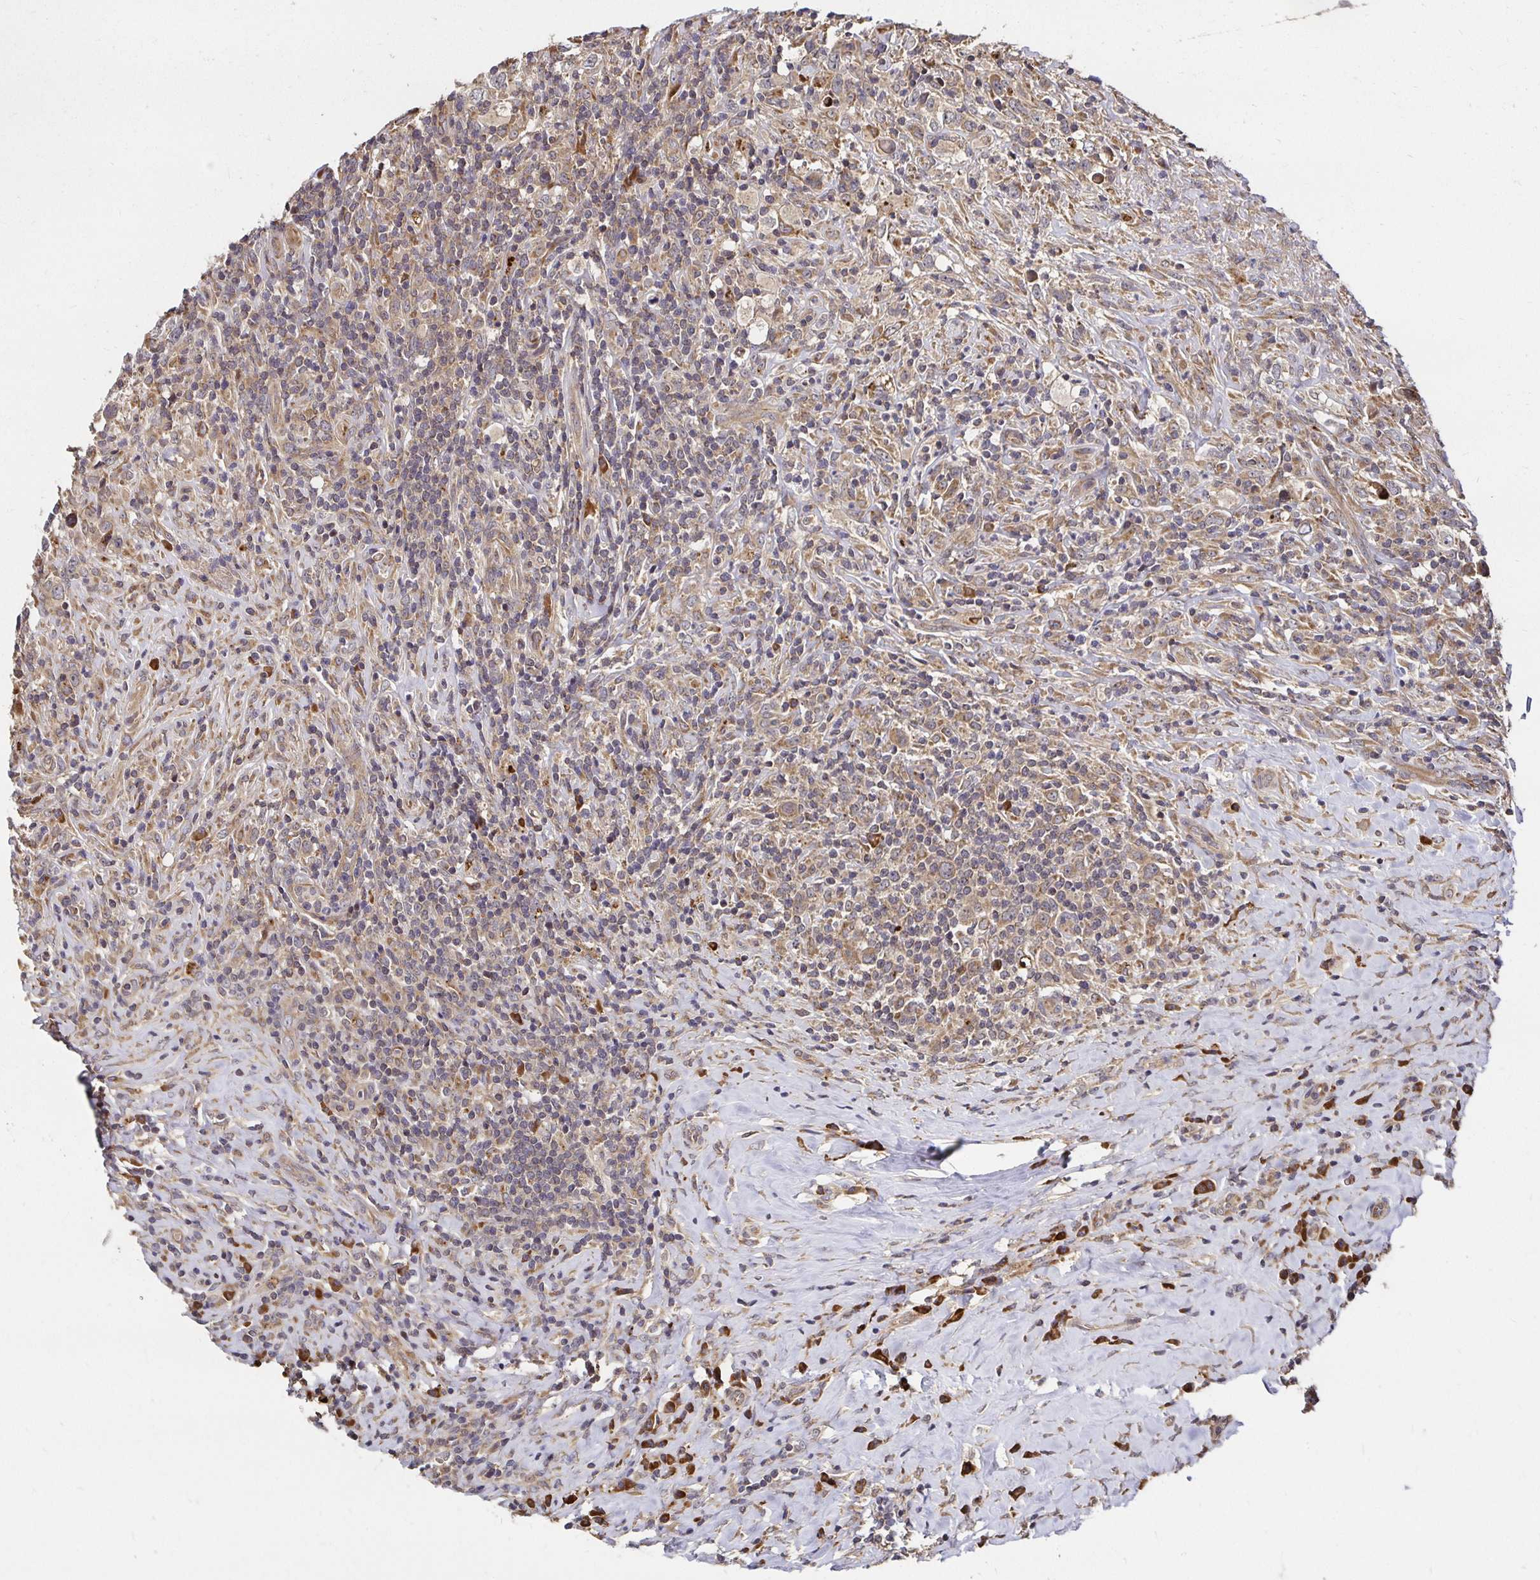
{"staining": {"intensity": "weak", "quantity": ">75%", "location": "cytoplasmic/membranous"}, "tissue": "lymphoma", "cell_type": "Tumor cells", "image_type": "cancer", "snomed": [{"axis": "morphology", "description": "Hodgkin's disease, NOS"}, {"axis": "topography", "description": "Lymph node"}], "caption": "This is a histology image of IHC staining of Hodgkin's disease, which shows weak expression in the cytoplasmic/membranous of tumor cells.", "gene": "MLST8", "patient": {"sex": "female", "age": 18}}